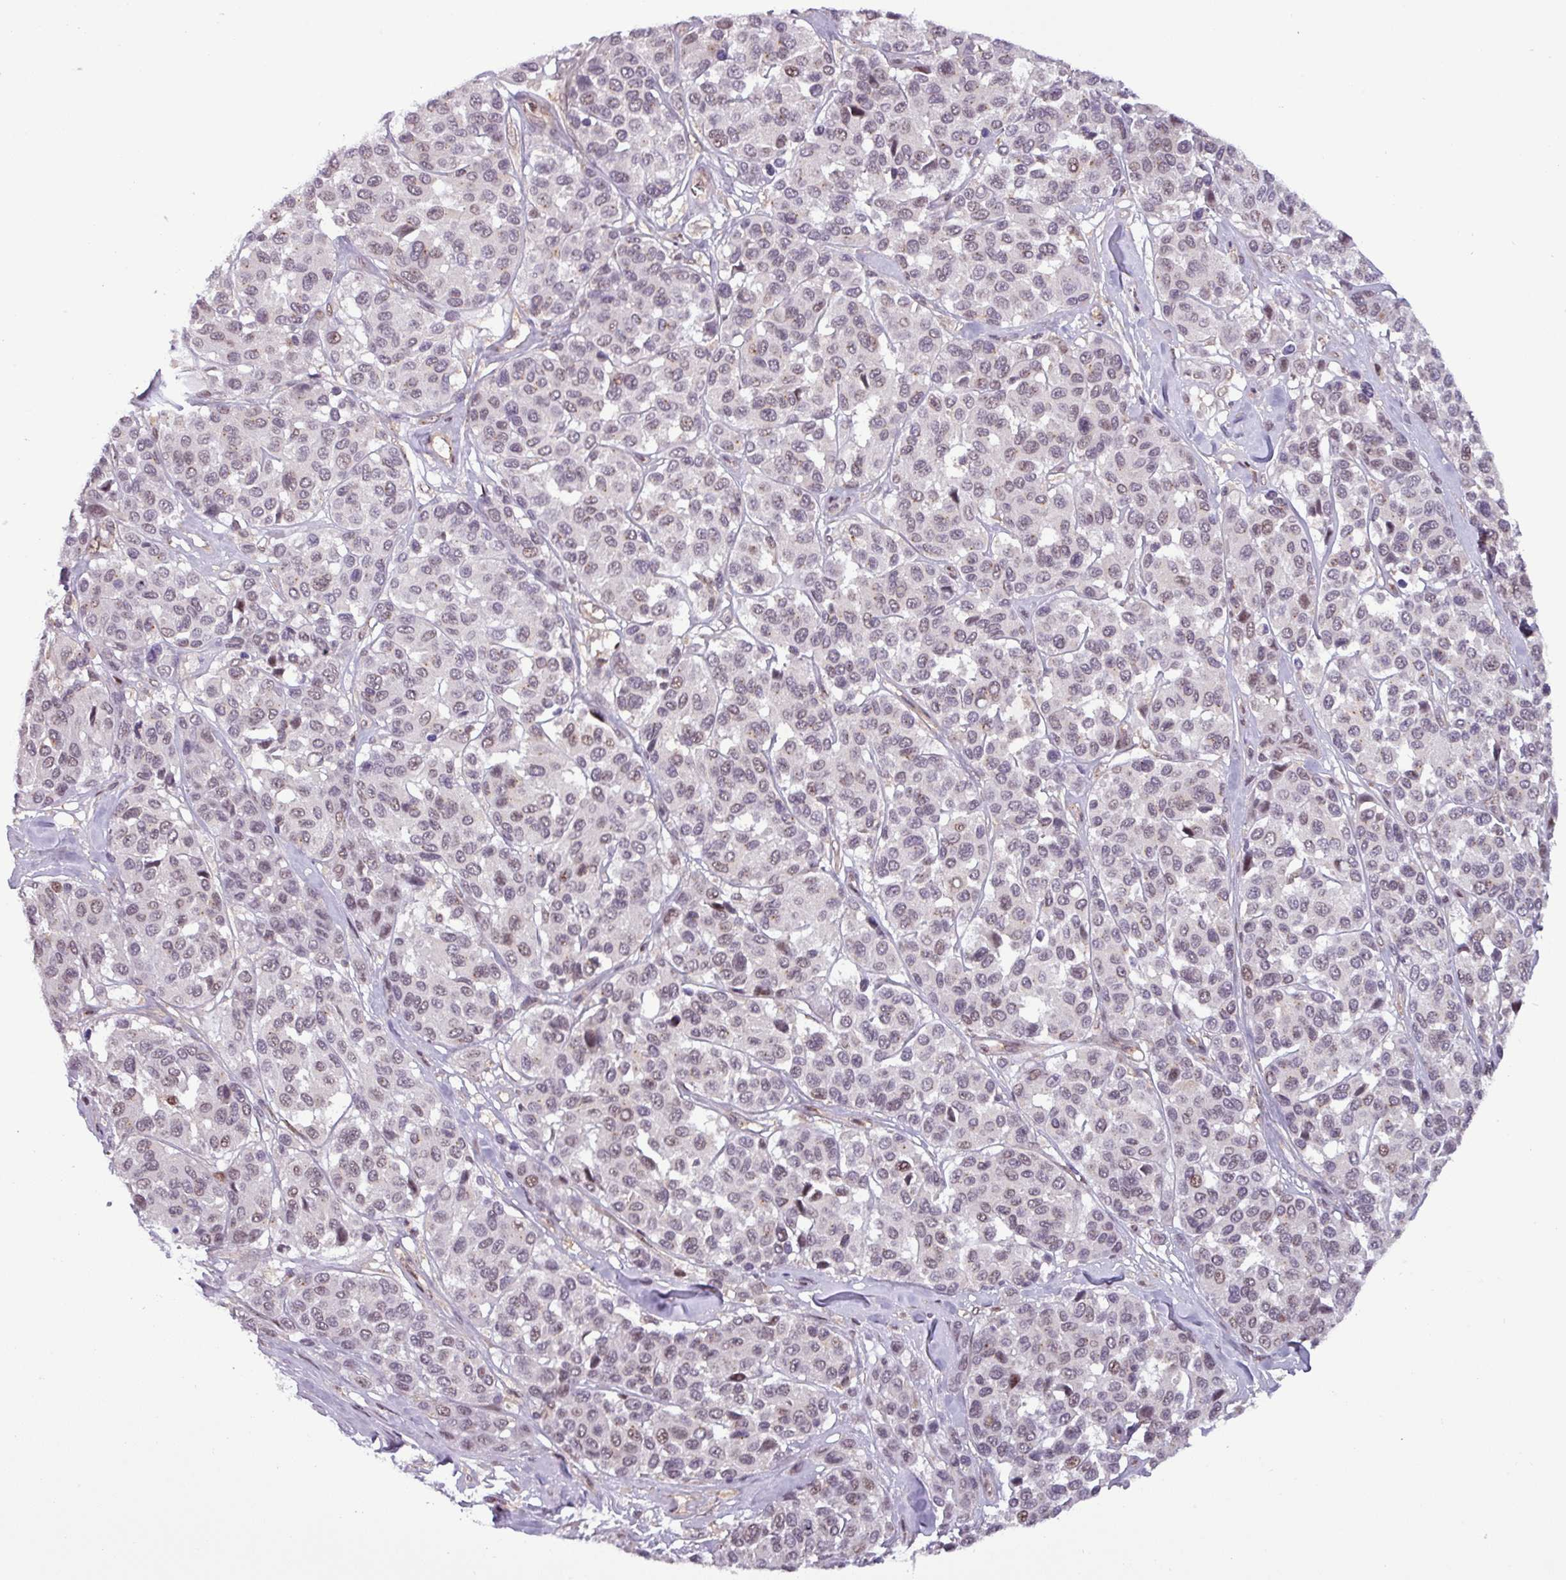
{"staining": {"intensity": "weak", "quantity": "<25%", "location": "nuclear"}, "tissue": "melanoma", "cell_type": "Tumor cells", "image_type": "cancer", "snomed": [{"axis": "morphology", "description": "Malignant melanoma, NOS"}, {"axis": "topography", "description": "Skin"}], "caption": "Human melanoma stained for a protein using immunohistochemistry displays no positivity in tumor cells.", "gene": "NPFFR1", "patient": {"sex": "female", "age": 66}}